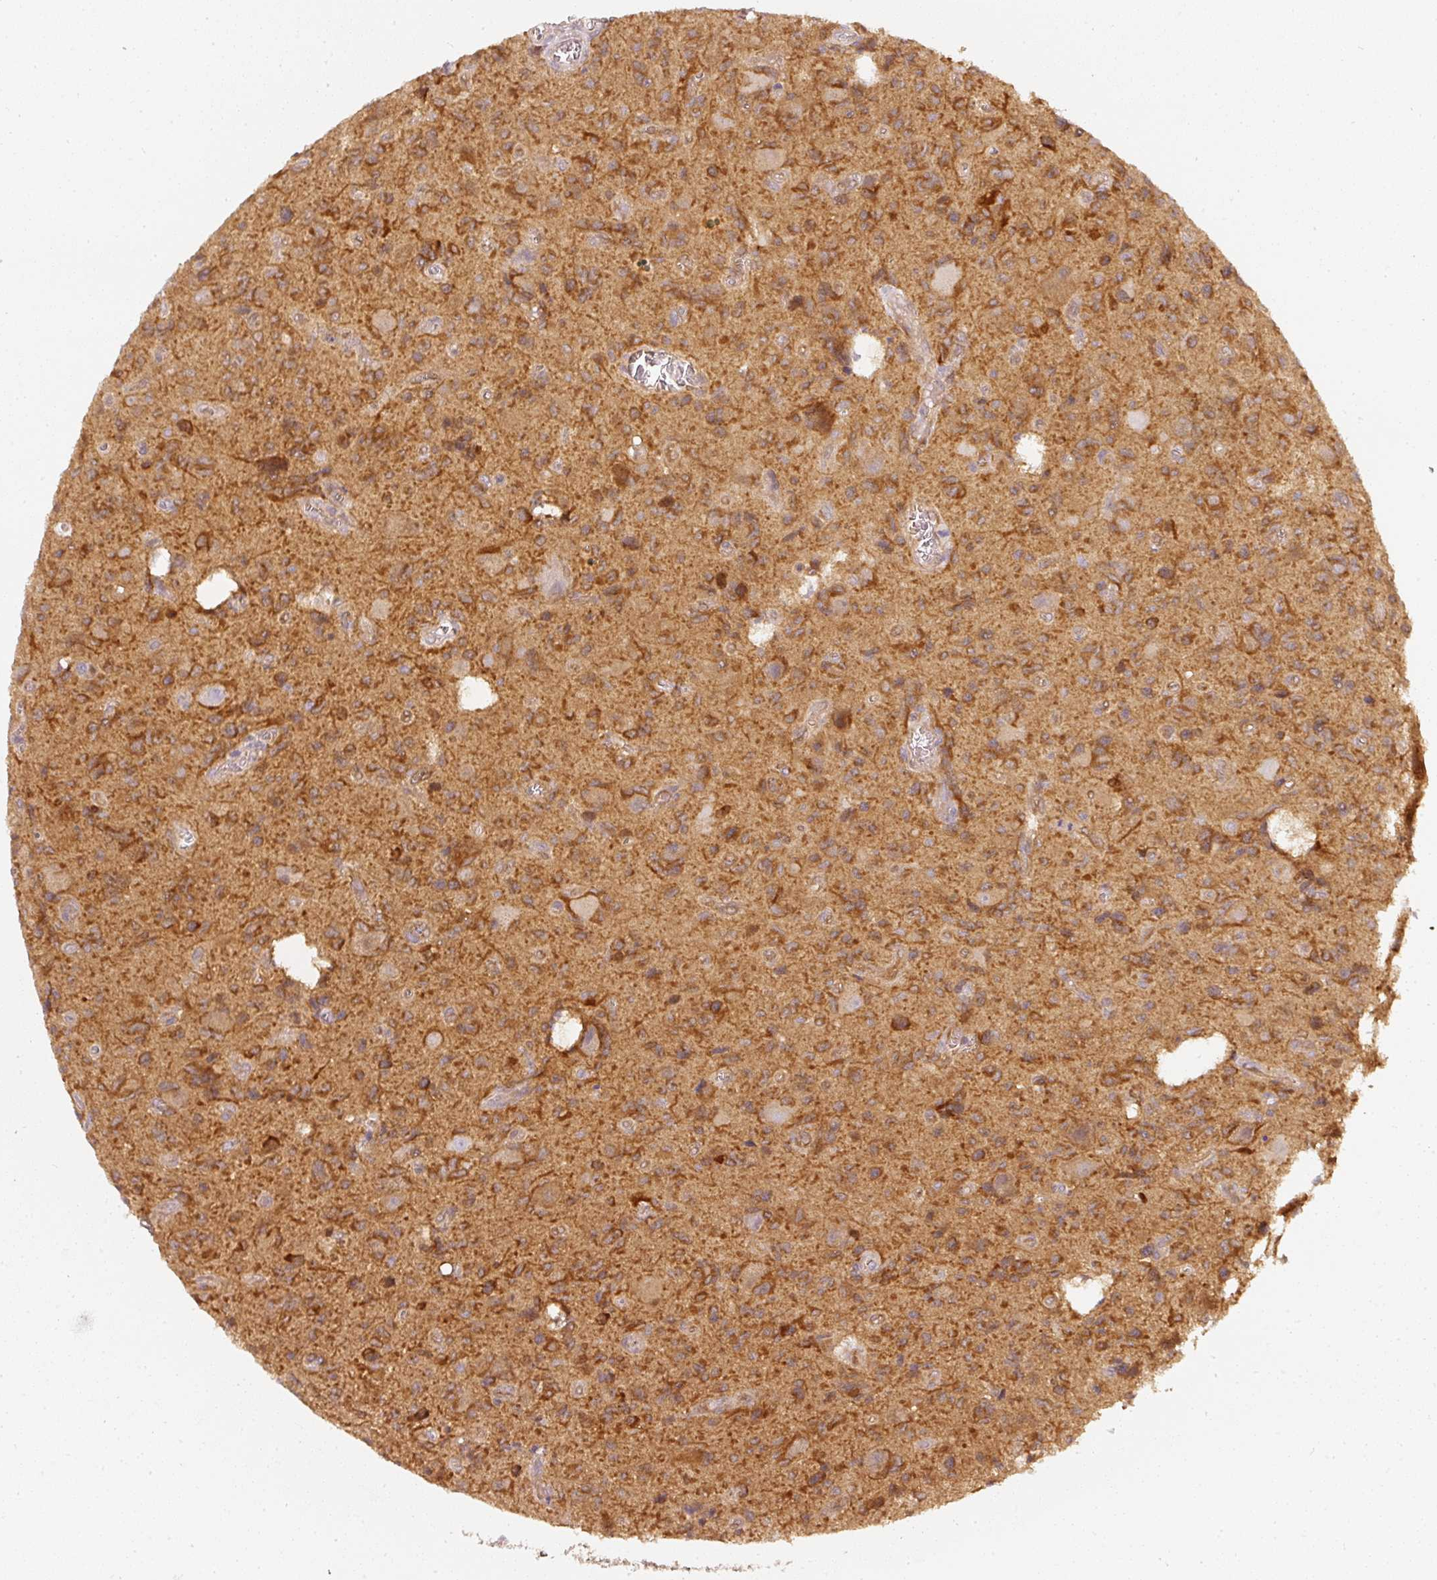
{"staining": {"intensity": "strong", "quantity": ">75%", "location": "cytoplasmic/membranous"}, "tissue": "glioma", "cell_type": "Tumor cells", "image_type": "cancer", "snomed": [{"axis": "morphology", "description": "Glioma, malignant, High grade"}, {"axis": "topography", "description": "Brain"}], "caption": "Strong cytoplasmic/membranous protein expression is seen in approximately >75% of tumor cells in malignant glioma (high-grade).", "gene": "ASMTL", "patient": {"sex": "male", "age": 76}}